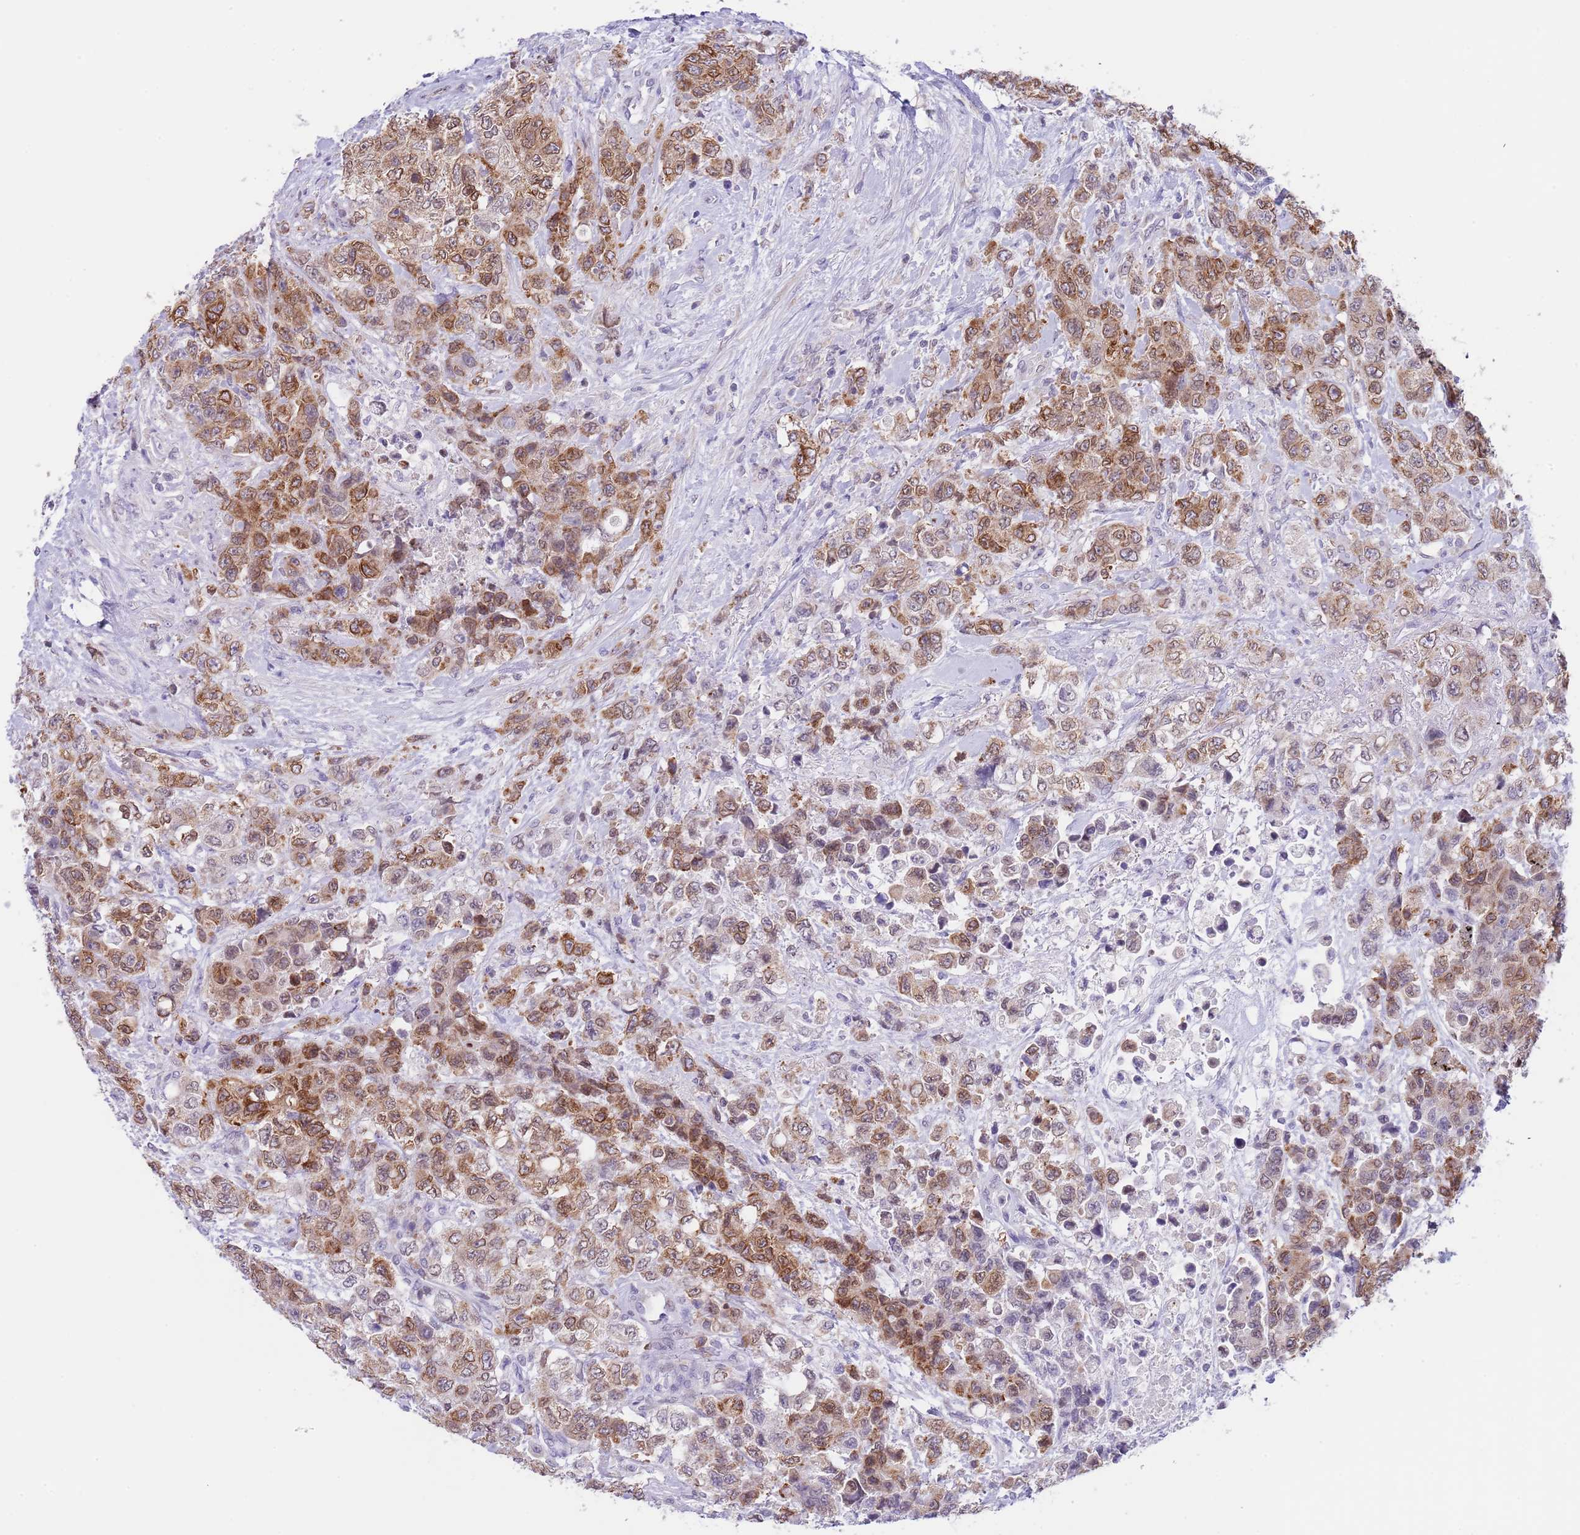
{"staining": {"intensity": "moderate", "quantity": ">75%", "location": "cytoplasmic/membranous,nuclear"}, "tissue": "urothelial cancer", "cell_type": "Tumor cells", "image_type": "cancer", "snomed": [{"axis": "morphology", "description": "Urothelial carcinoma, High grade"}, {"axis": "topography", "description": "Urinary bladder"}], "caption": "Brown immunohistochemical staining in urothelial carcinoma (high-grade) exhibits moderate cytoplasmic/membranous and nuclear staining in approximately >75% of tumor cells.", "gene": "EBPL", "patient": {"sex": "female", "age": 78}}